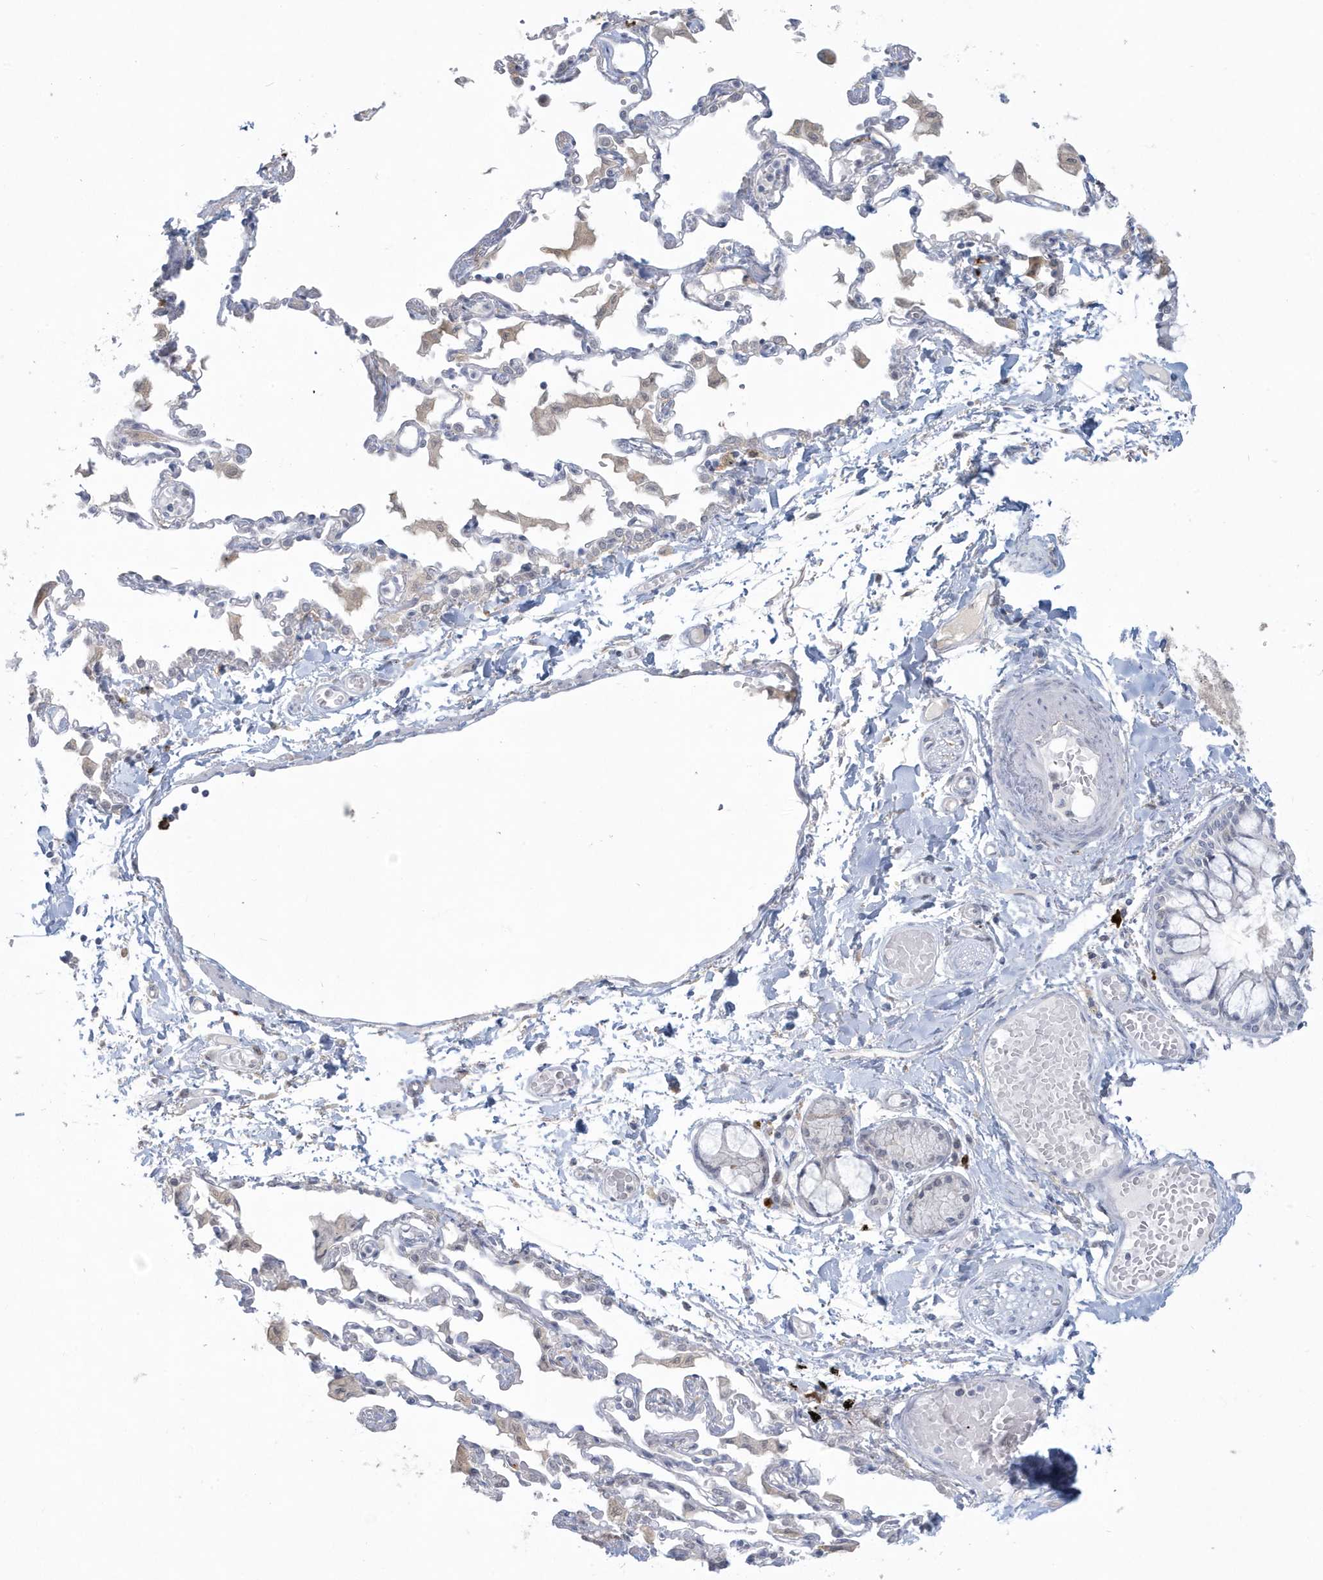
{"staining": {"intensity": "negative", "quantity": "none", "location": "none"}, "tissue": "adipose tissue", "cell_type": "Adipocytes", "image_type": "normal", "snomed": [{"axis": "morphology", "description": "Normal tissue, NOS"}, {"axis": "topography", "description": "Cartilage tissue"}, {"axis": "topography", "description": "Bronchus"}, {"axis": "topography", "description": "Lung"}, {"axis": "topography", "description": "Peripheral nerve tissue"}], "caption": "Immunohistochemical staining of unremarkable human adipose tissue demonstrates no significant staining in adipocytes. (Immunohistochemistry (ihc), brightfield microscopy, high magnification).", "gene": "HERC6", "patient": {"sex": "female", "age": 49}}